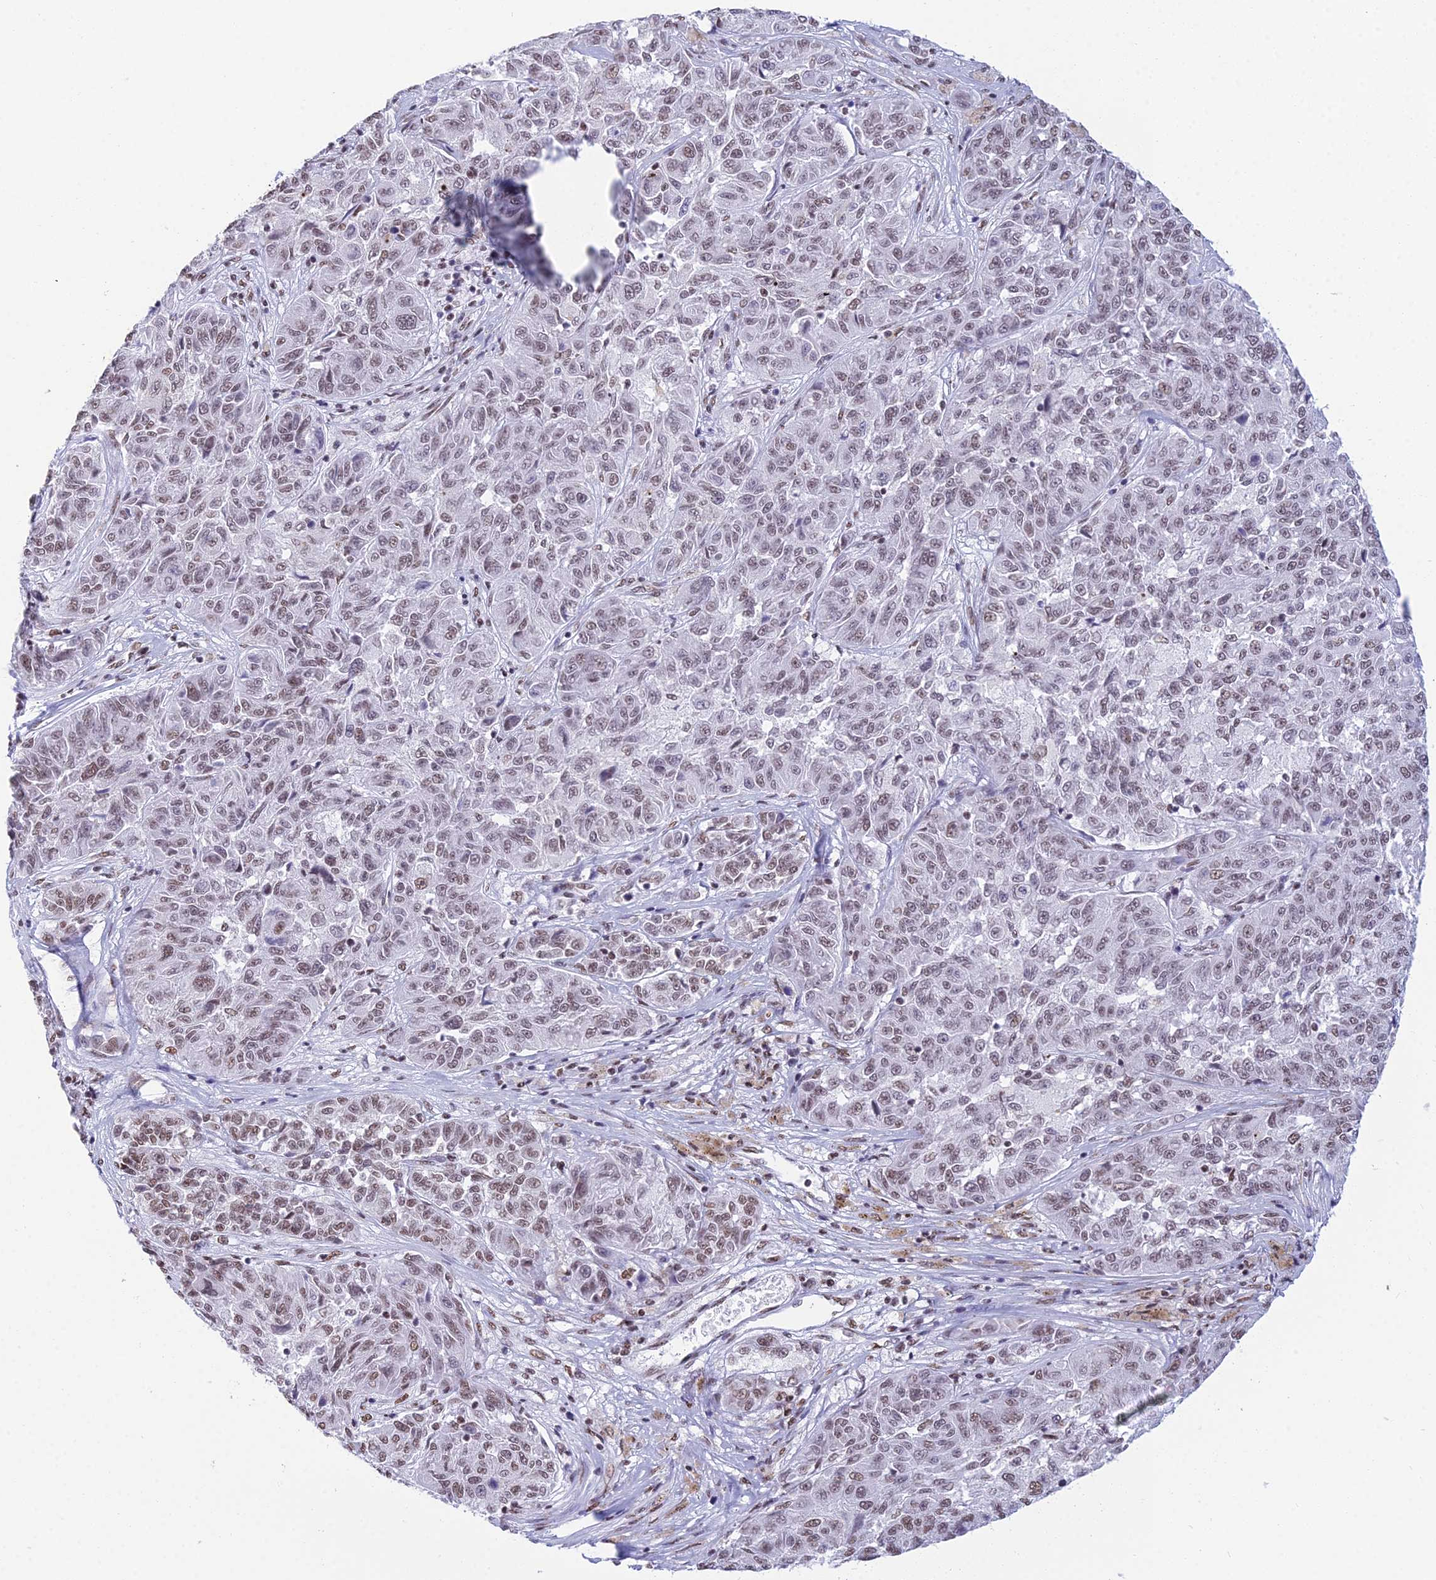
{"staining": {"intensity": "moderate", "quantity": "25%-75%", "location": "nuclear"}, "tissue": "melanoma", "cell_type": "Tumor cells", "image_type": "cancer", "snomed": [{"axis": "morphology", "description": "Malignant melanoma, NOS"}, {"axis": "topography", "description": "Skin"}], "caption": "Protein staining of malignant melanoma tissue exhibits moderate nuclear staining in approximately 25%-75% of tumor cells.", "gene": "CDC26", "patient": {"sex": "male", "age": 53}}